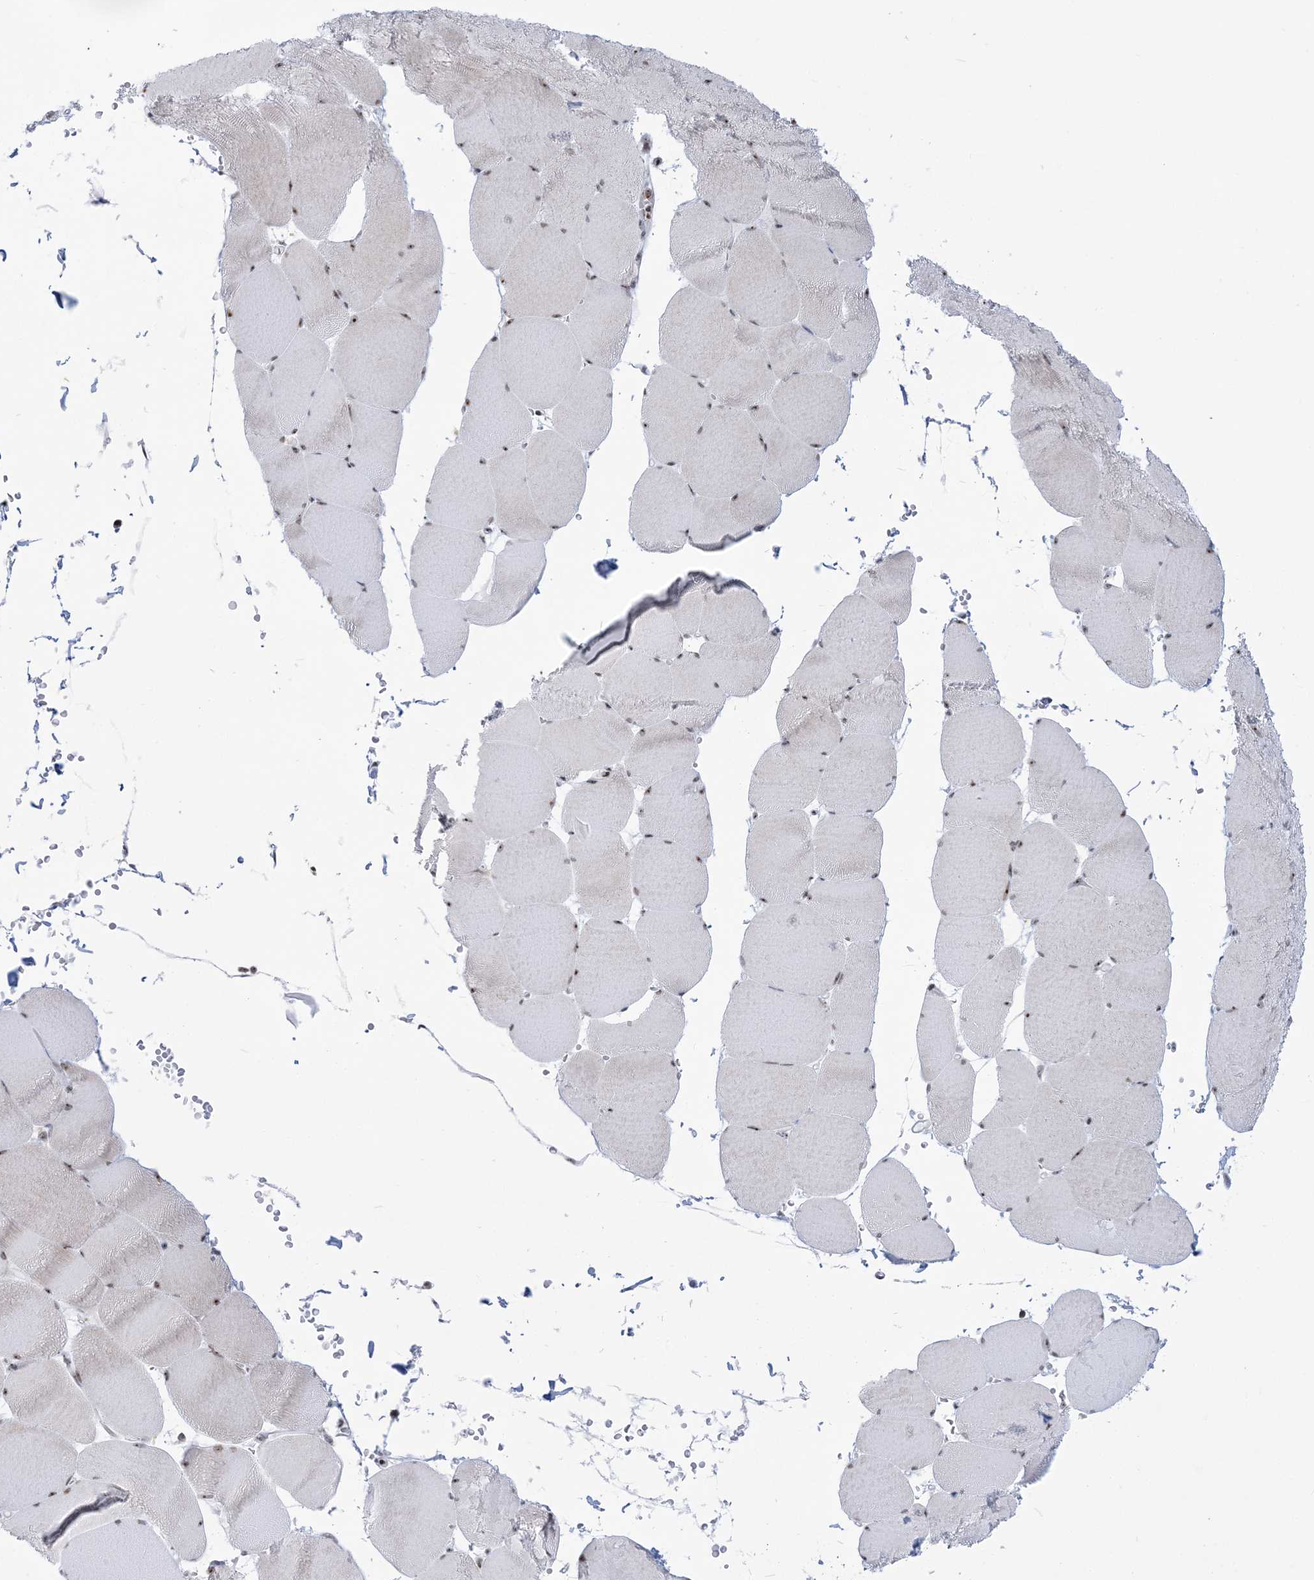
{"staining": {"intensity": "moderate", "quantity": "<25%", "location": "cytoplasmic/membranous,nuclear"}, "tissue": "skeletal muscle", "cell_type": "Myocytes", "image_type": "normal", "snomed": [{"axis": "morphology", "description": "Normal tissue, NOS"}, {"axis": "topography", "description": "Skeletal muscle"}, {"axis": "topography", "description": "Head-Neck"}], "caption": "DAB immunohistochemical staining of unremarkable skeletal muscle shows moderate cytoplasmic/membranous,nuclear protein staining in about <25% of myocytes.", "gene": "DDX21", "patient": {"sex": "male", "age": 66}}